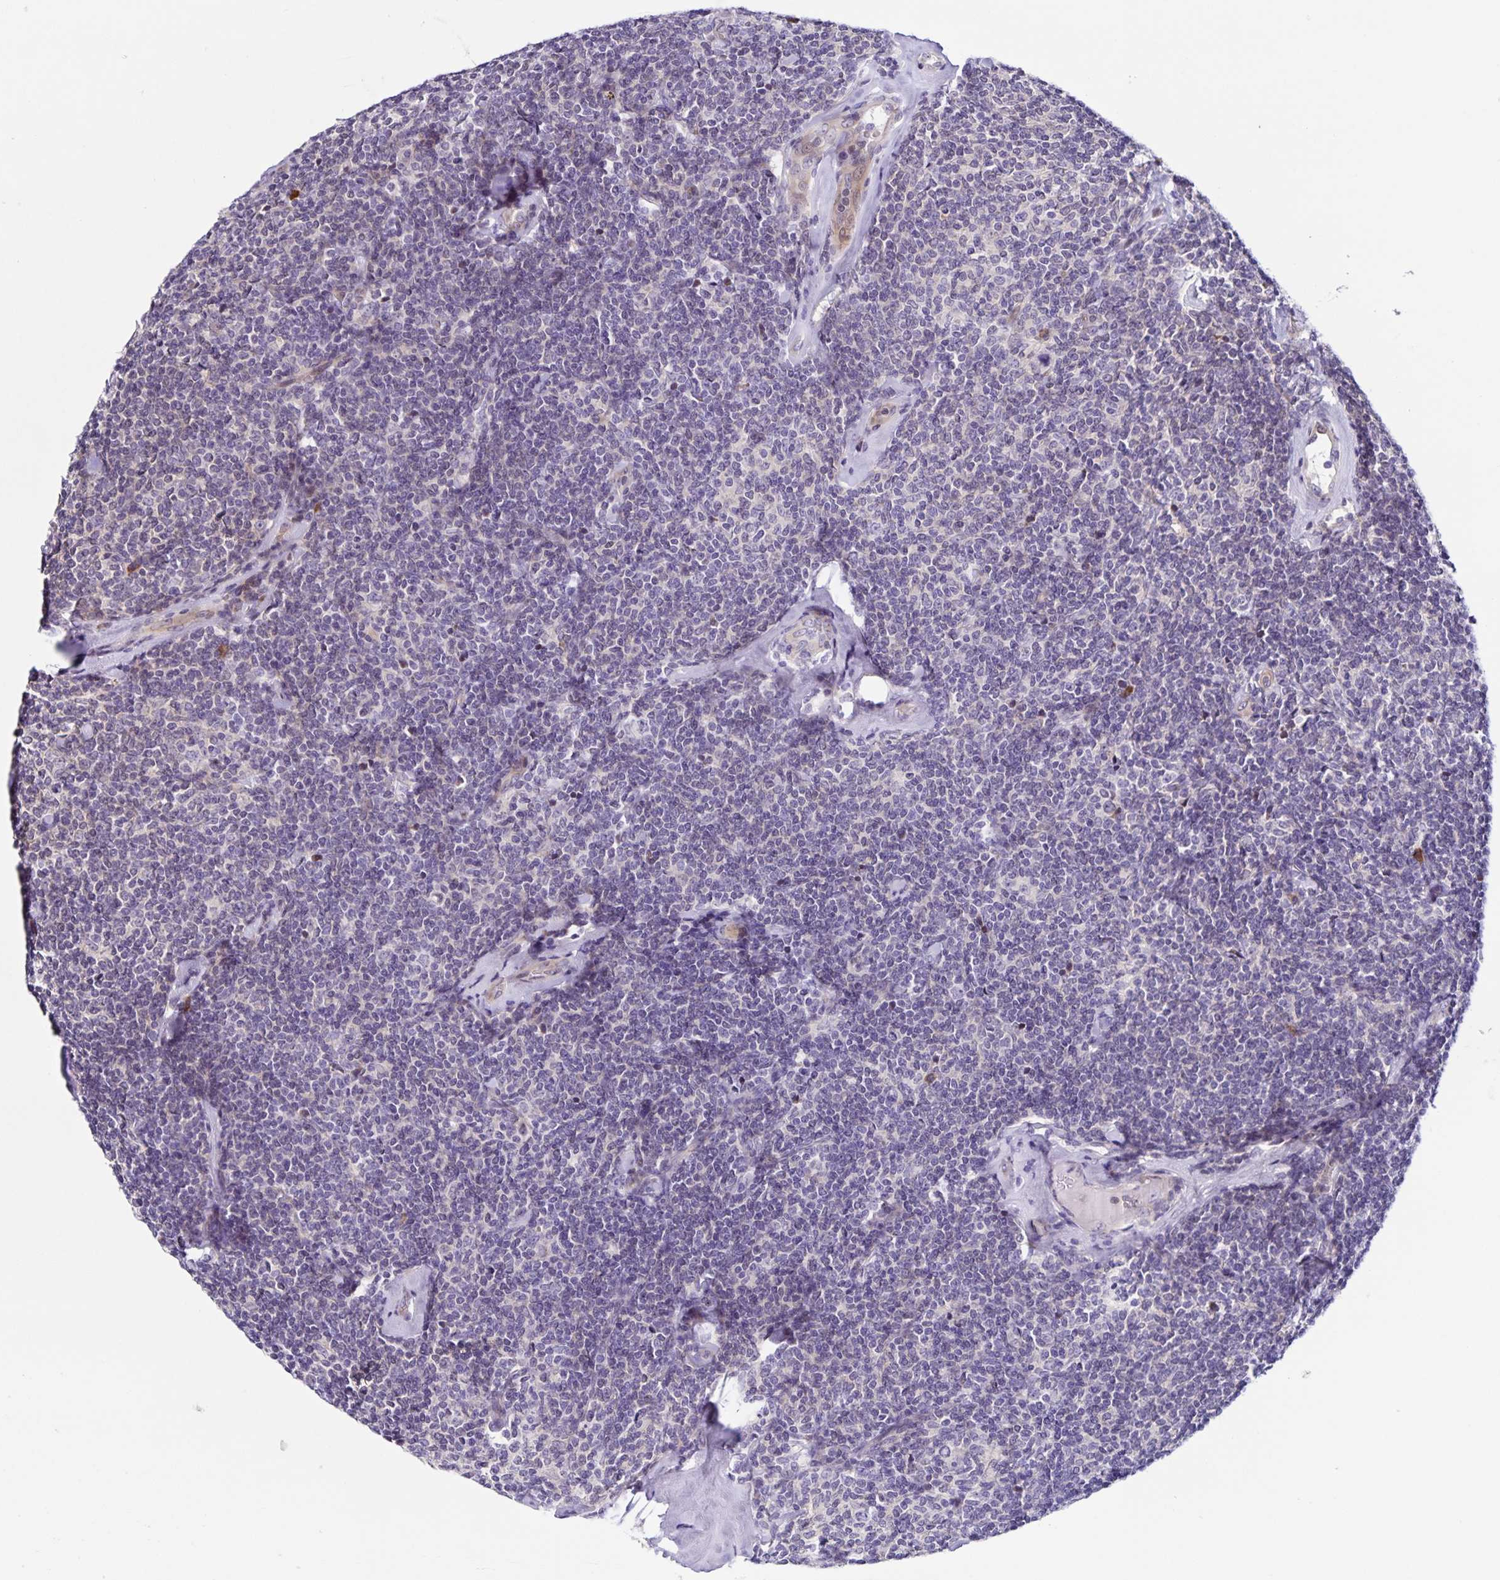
{"staining": {"intensity": "negative", "quantity": "none", "location": "none"}, "tissue": "lymphoma", "cell_type": "Tumor cells", "image_type": "cancer", "snomed": [{"axis": "morphology", "description": "Malignant lymphoma, non-Hodgkin's type, Low grade"}, {"axis": "topography", "description": "Lymph node"}], "caption": "The micrograph exhibits no staining of tumor cells in malignant lymphoma, non-Hodgkin's type (low-grade).", "gene": "RNFT2", "patient": {"sex": "female", "age": 56}}